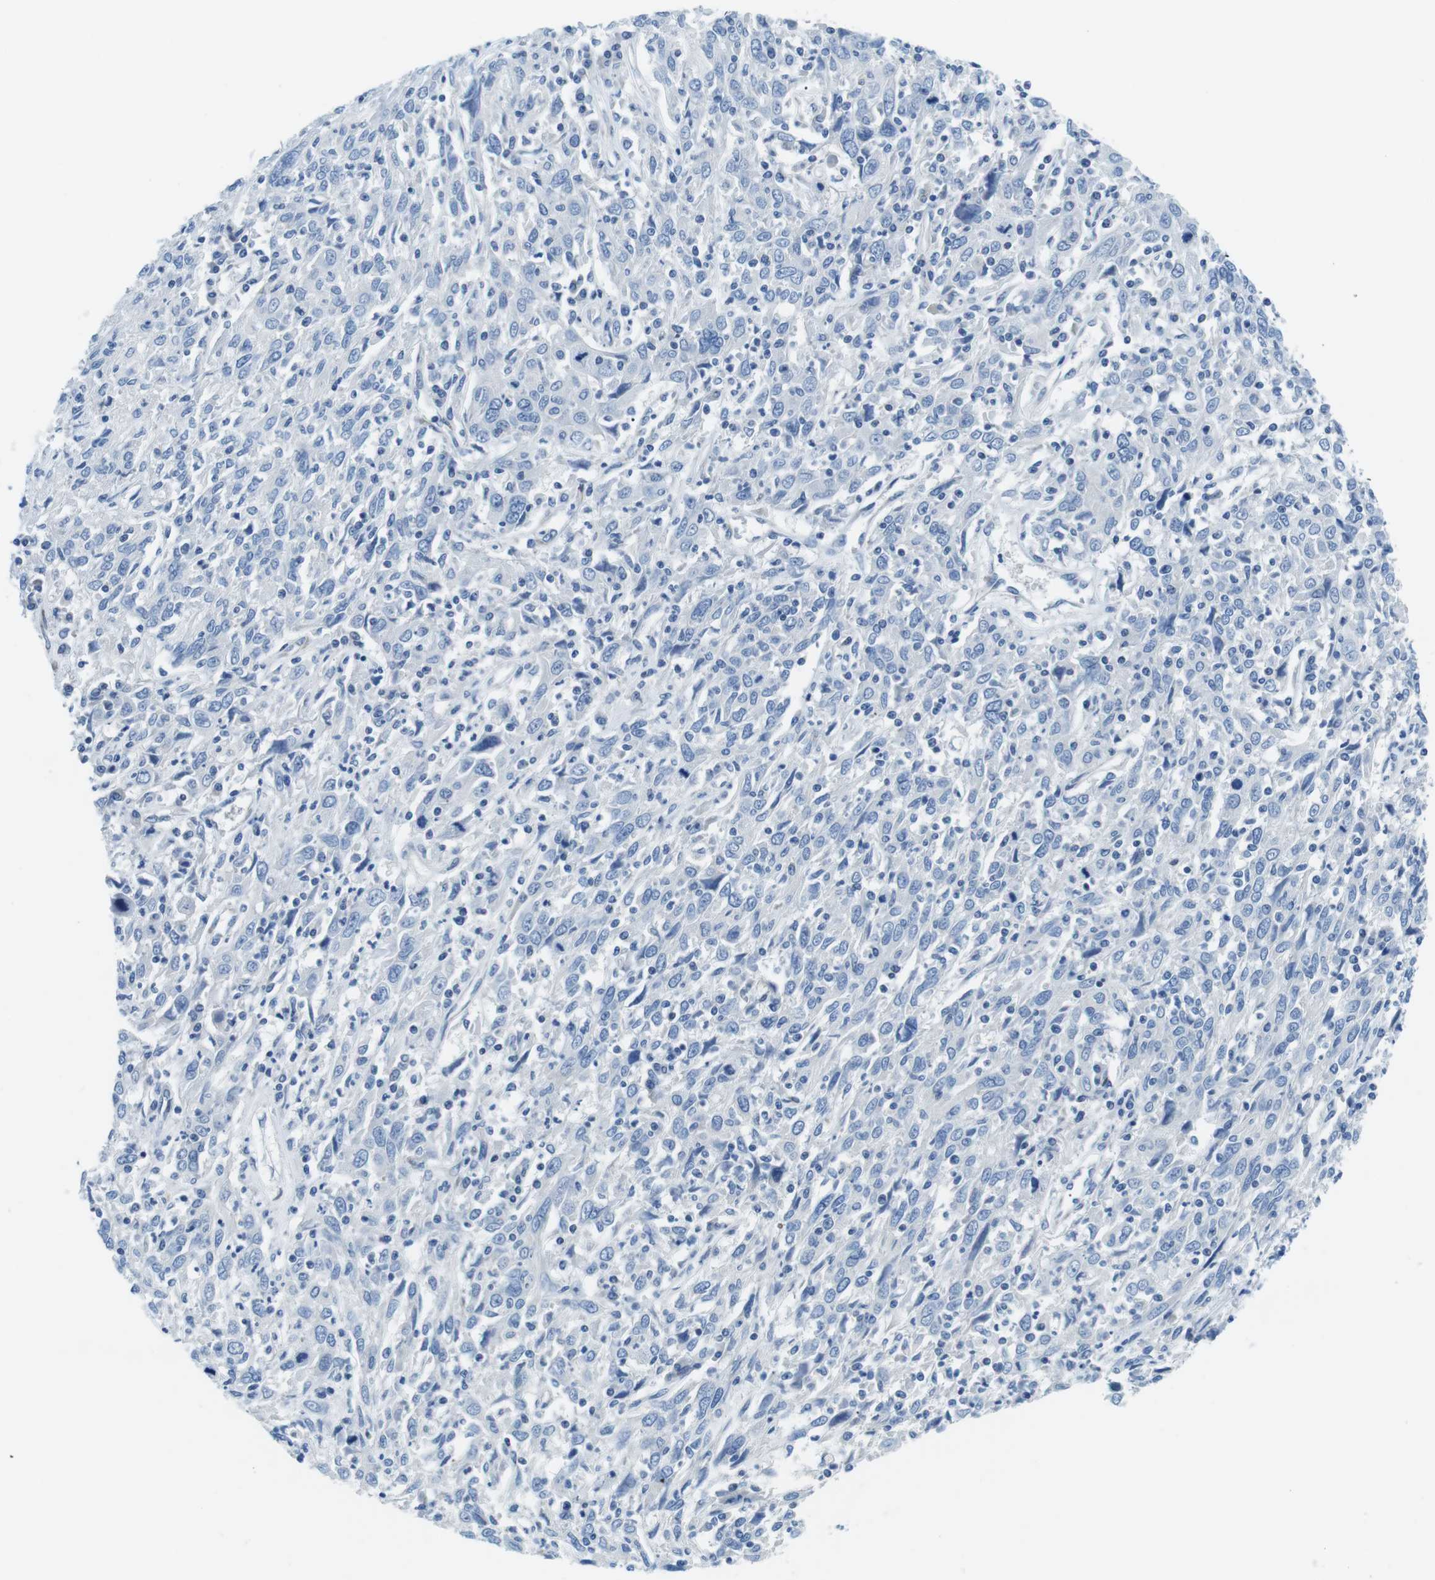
{"staining": {"intensity": "negative", "quantity": "none", "location": "none"}, "tissue": "cervical cancer", "cell_type": "Tumor cells", "image_type": "cancer", "snomed": [{"axis": "morphology", "description": "Squamous cell carcinoma, NOS"}, {"axis": "topography", "description": "Cervix"}], "caption": "Micrograph shows no significant protein staining in tumor cells of cervical squamous cell carcinoma.", "gene": "PHLDA1", "patient": {"sex": "female", "age": 46}}